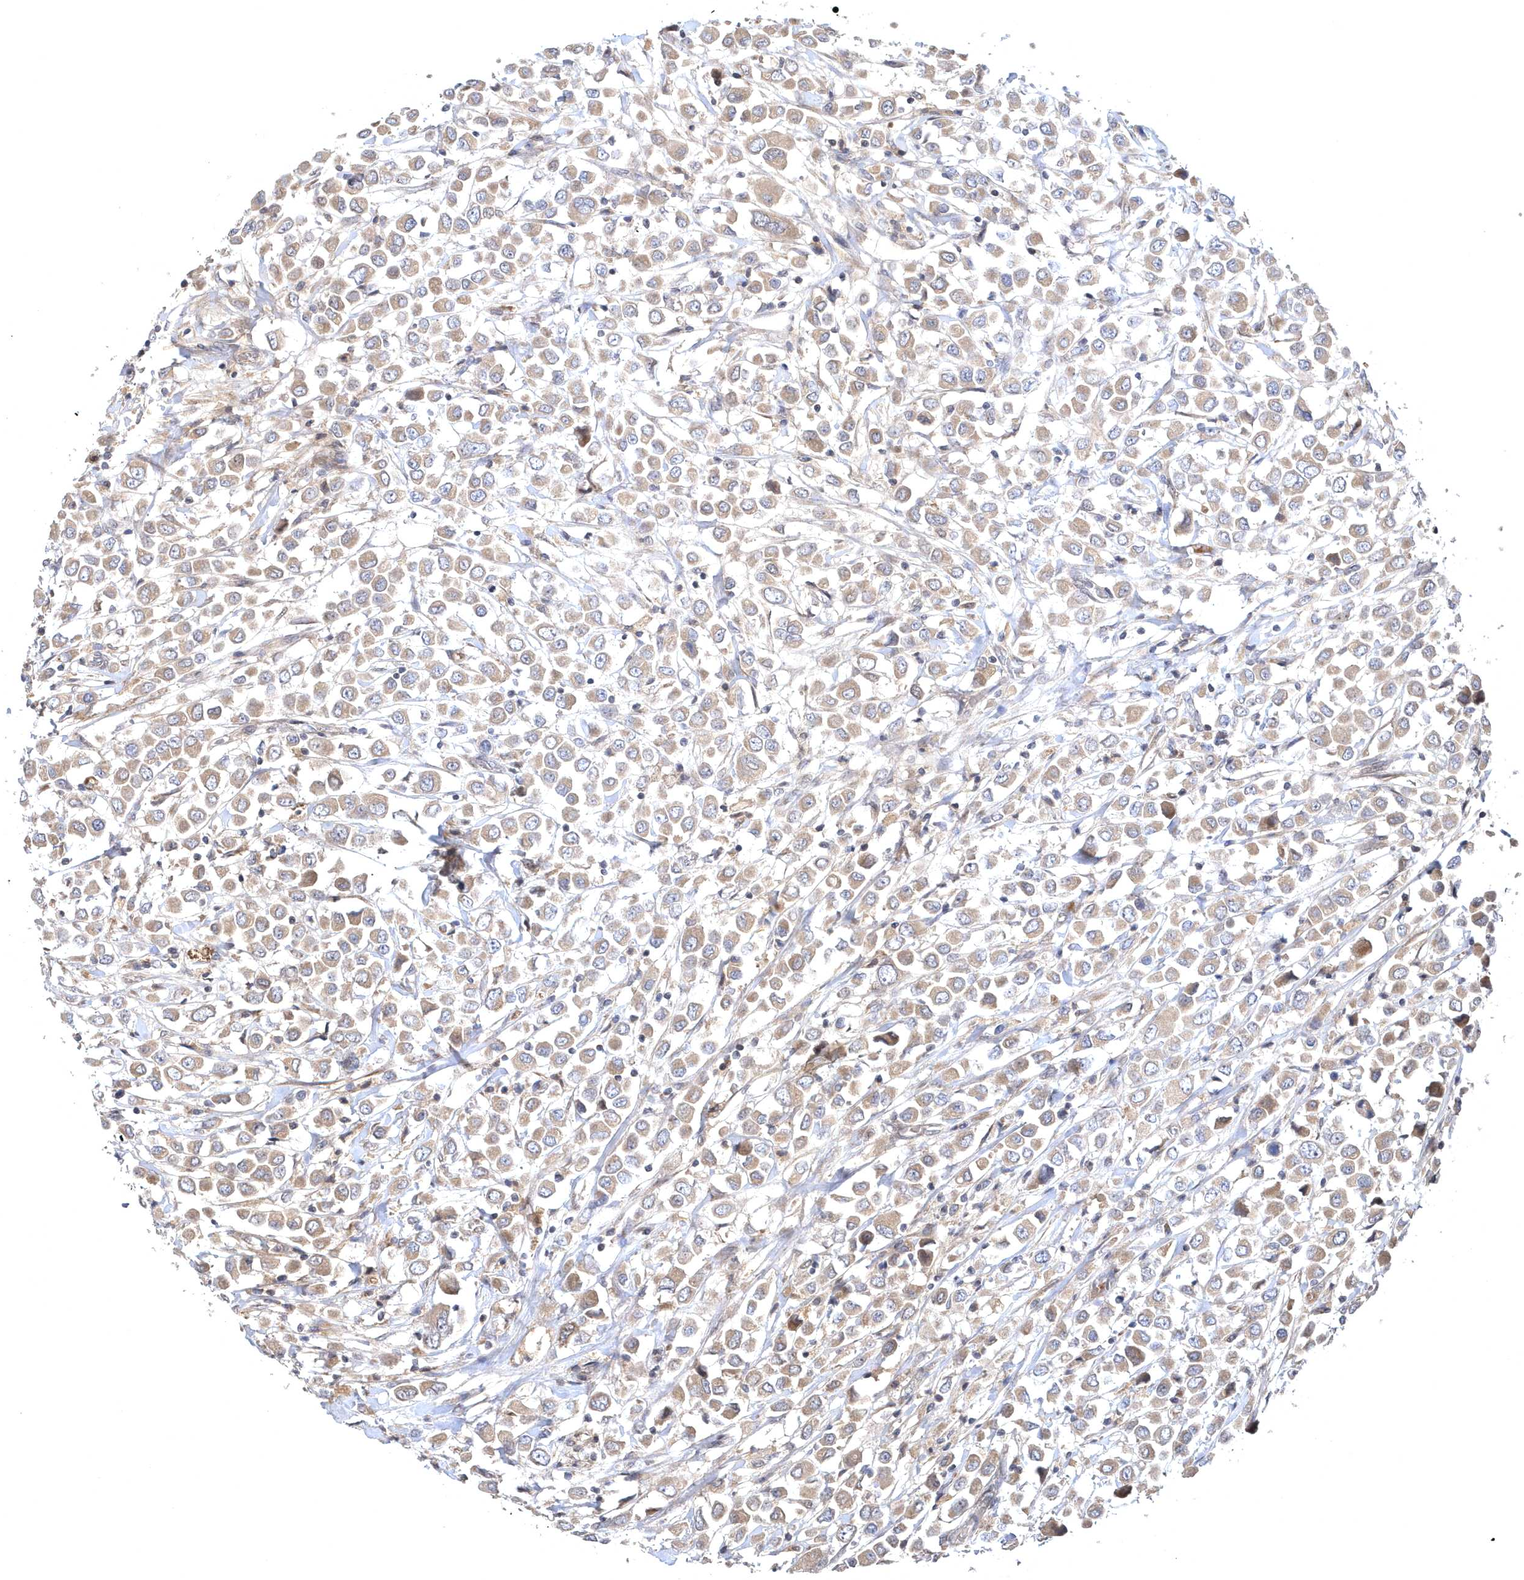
{"staining": {"intensity": "weak", "quantity": ">75%", "location": "cytoplasmic/membranous"}, "tissue": "breast cancer", "cell_type": "Tumor cells", "image_type": "cancer", "snomed": [{"axis": "morphology", "description": "Duct carcinoma"}, {"axis": "topography", "description": "Breast"}], "caption": "Protein staining of breast intraductal carcinoma tissue exhibits weak cytoplasmic/membranous positivity in about >75% of tumor cells. The staining is performed using DAB (3,3'-diaminobenzidine) brown chromogen to label protein expression. The nuclei are counter-stained blue using hematoxylin.", "gene": "HMGCS1", "patient": {"sex": "female", "age": 61}}